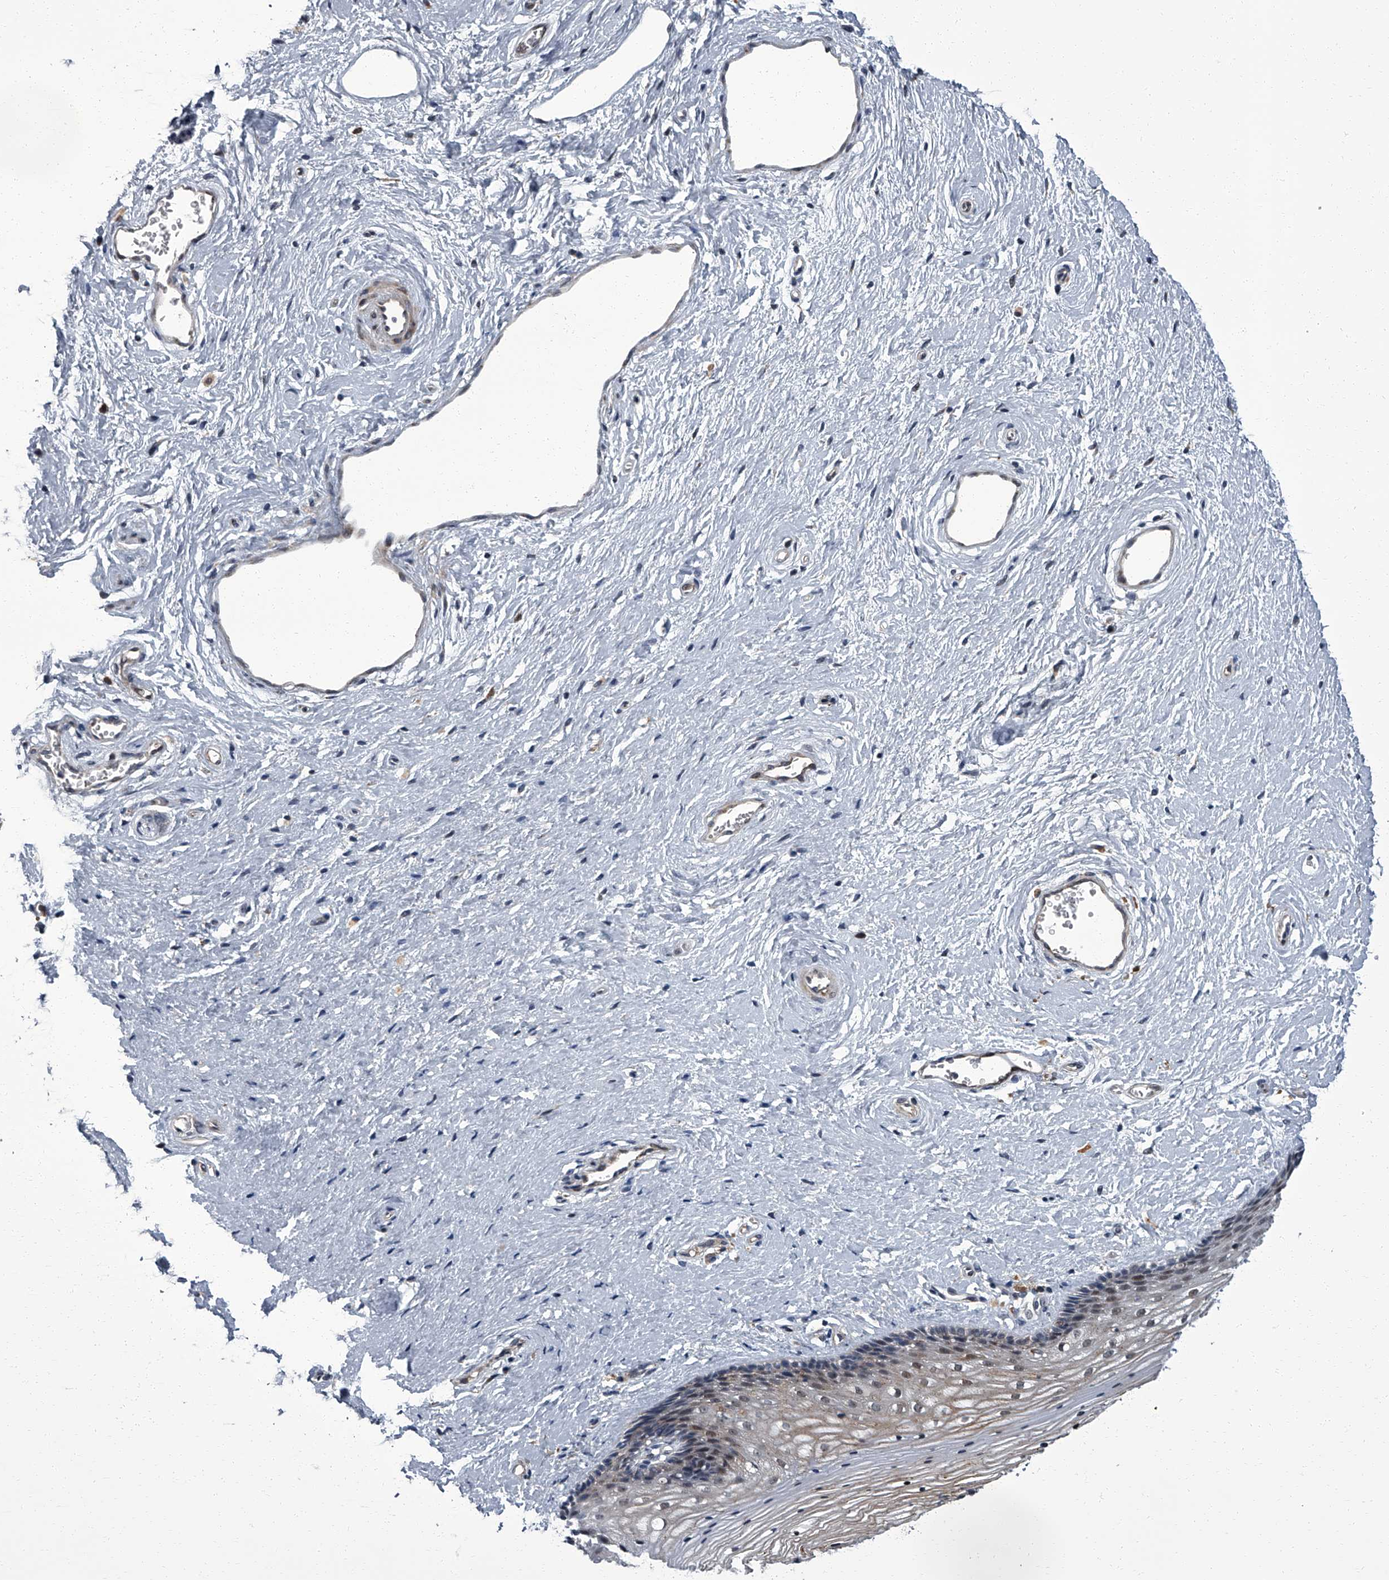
{"staining": {"intensity": "moderate", "quantity": "<25%", "location": "cytoplasmic/membranous,nuclear"}, "tissue": "vagina", "cell_type": "Squamous epithelial cells", "image_type": "normal", "snomed": [{"axis": "morphology", "description": "Normal tissue, NOS"}, {"axis": "topography", "description": "Vagina"}], "caption": "Immunohistochemistry (IHC) photomicrograph of normal vagina: vagina stained using immunohistochemistry (IHC) demonstrates low levels of moderate protein expression localized specifically in the cytoplasmic/membranous,nuclear of squamous epithelial cells, appearing as a cytoplasmic/membranous,nuclear brown color.", "gene": "ZNF274", "patient": {"sex": "female", "age": 46}}